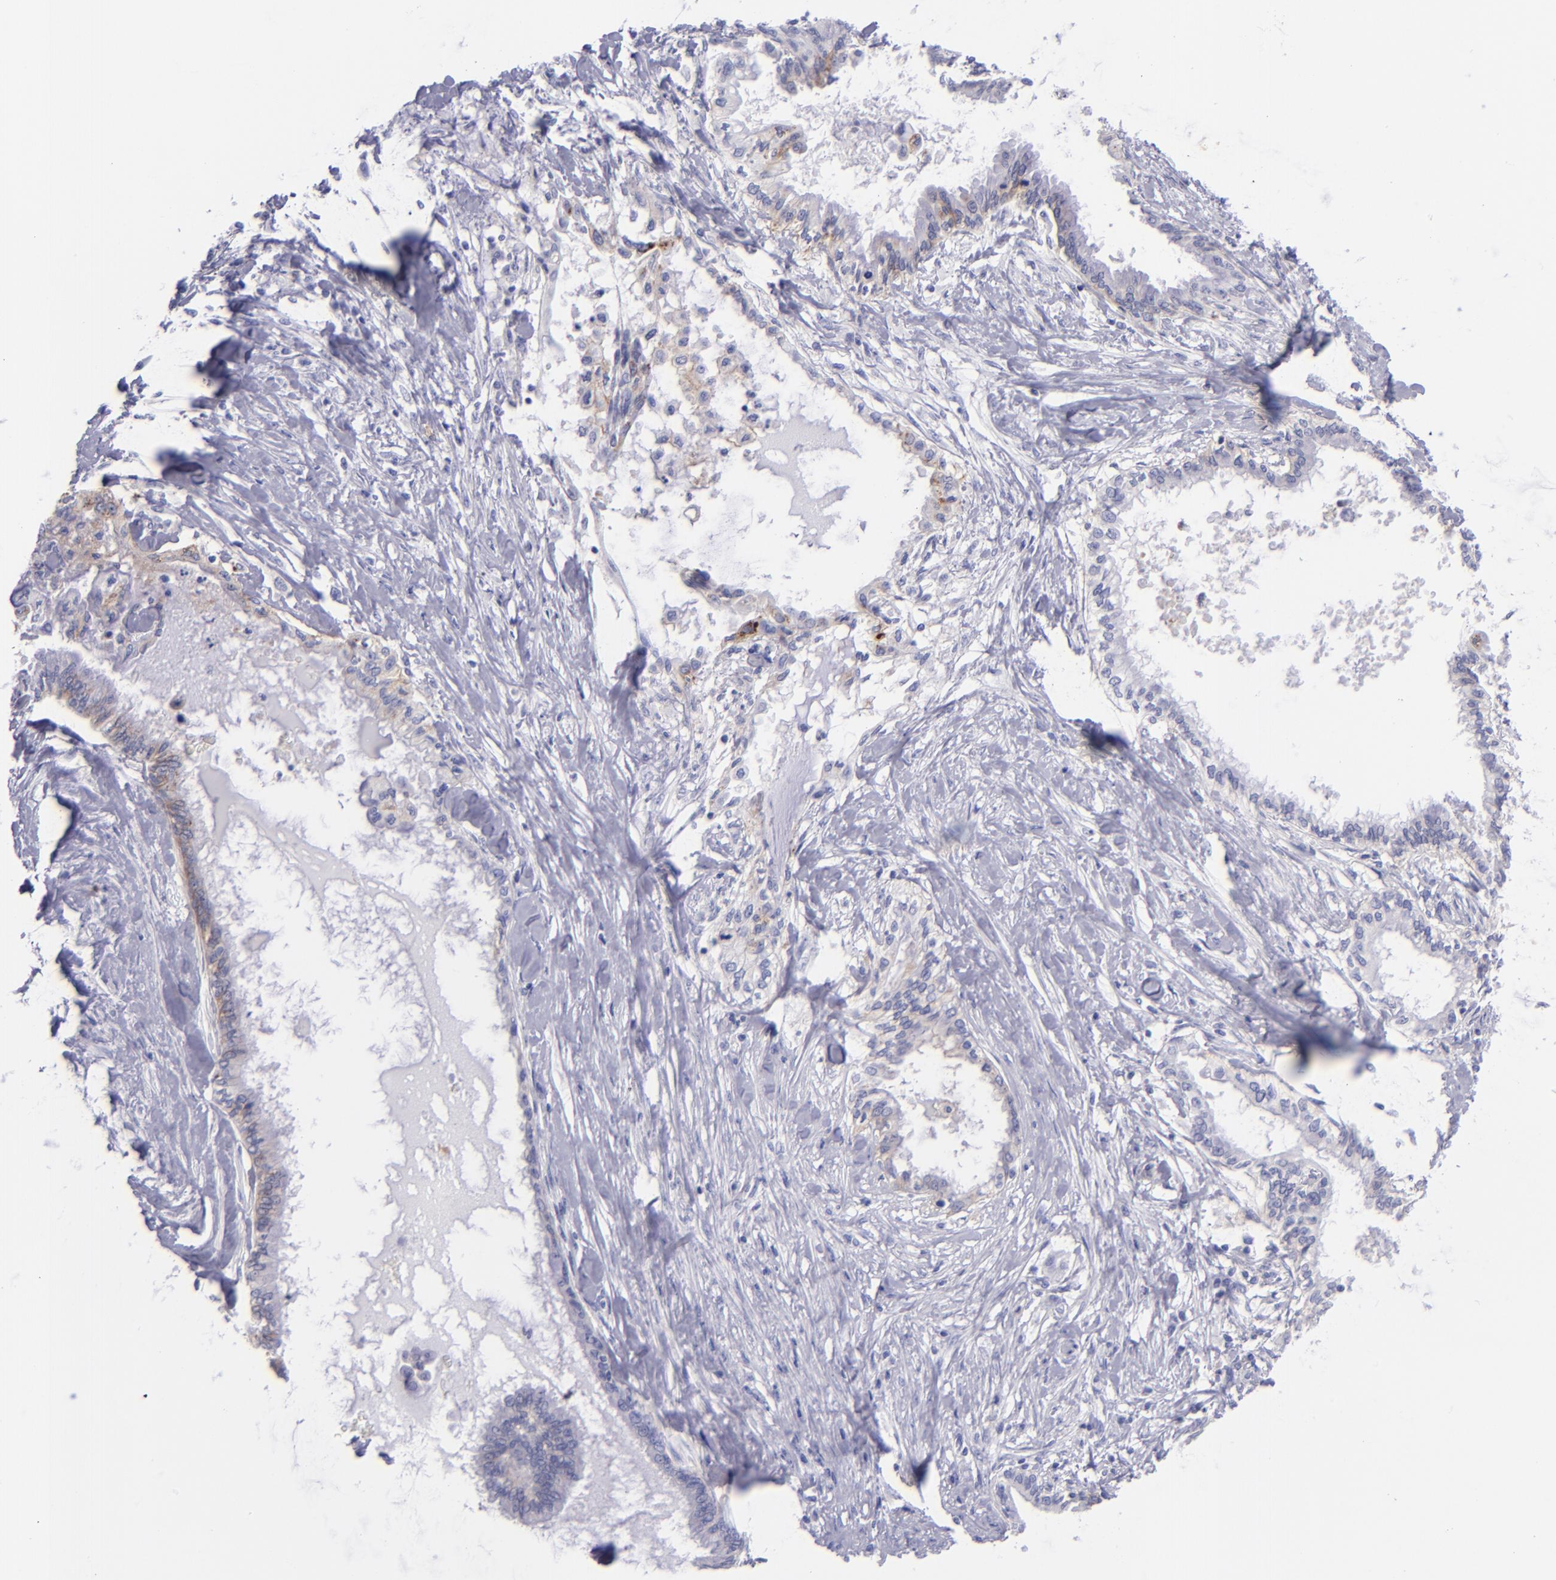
{"staining": {"intensity": "weak", "quantity": "<25%", "location": "cytoplasmic/membranous"}, "tissue": "pancreatic cancer", "cell_type": "Tumor cells", "image_type": "cancer", "snomed": [{"axis": "morphology", "description": "Adenocarcinoma, NOS"}, {"axis": "topography", "description": "Pancreas"}], "caption": "IHC histopathology image of neoplastic tissue: human adenocarcinoma (pancreatic) stained with DAB shows no significant protein positivity in tumor cells.", "gene": "CD82", "patient": {"sex": "female", "age": 64}}